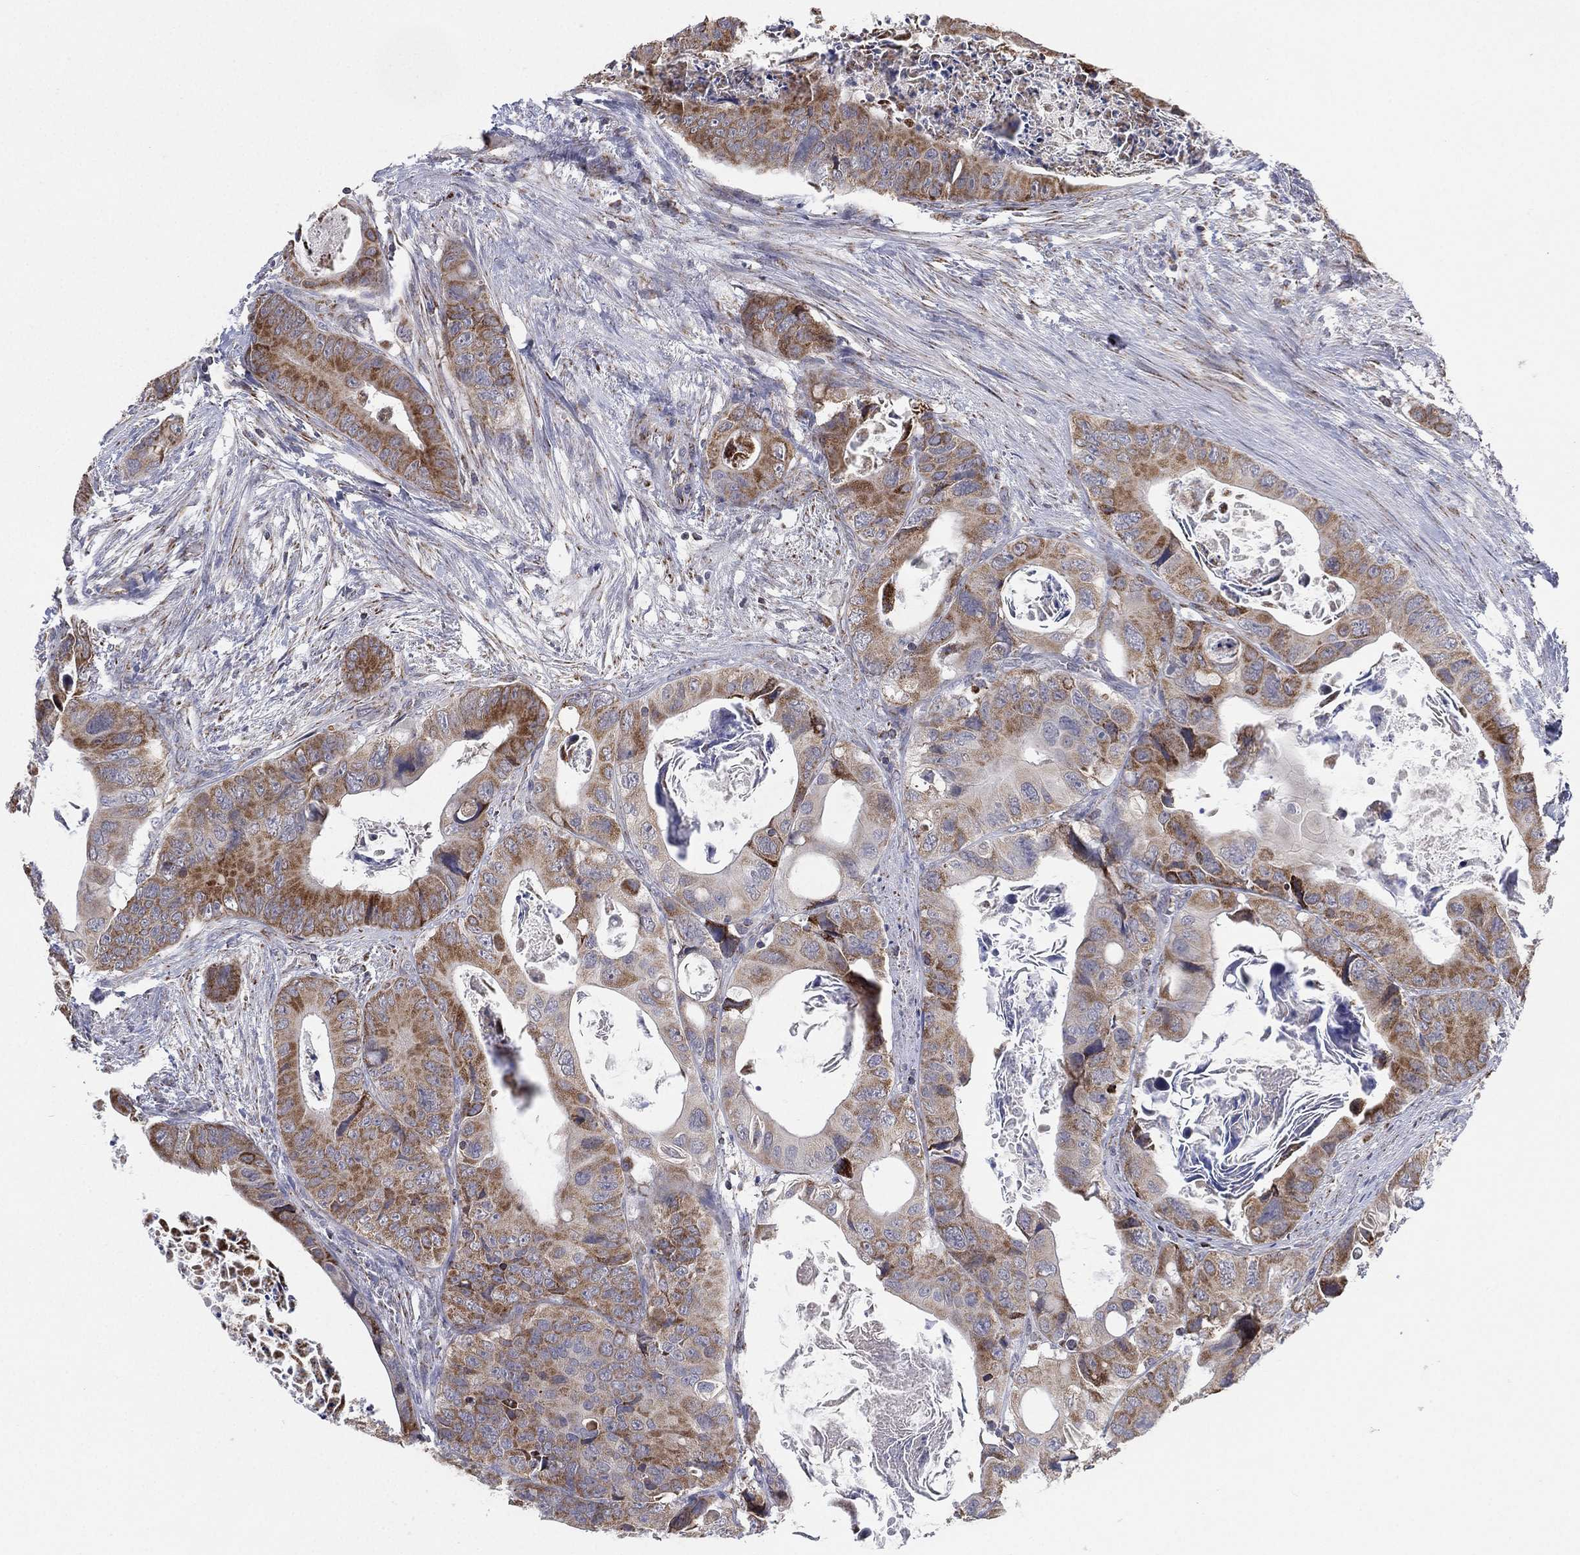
{"staining": {"intensity": "moderate", "quantity": "25%-75%", "location": "cytoplasmic/membranous"}, "tissue": "colorectal cancer", "cell_type": "Tumor cells", "image_type": "cancer", "snomed": [{"axis": "morphology", "description": "Adenocarcinoma, NOS"}, {"axis": "topography", "description": "Rectum"}], "caption": "Brown immunohistochemical staining in colorectal adenocarcinoma shows moderate cytoplasmic/membranous positivity in about 25%-75% of tumor cells.", "gene": "PSMG4", "patient": {"sex": "male", "age": 64}}